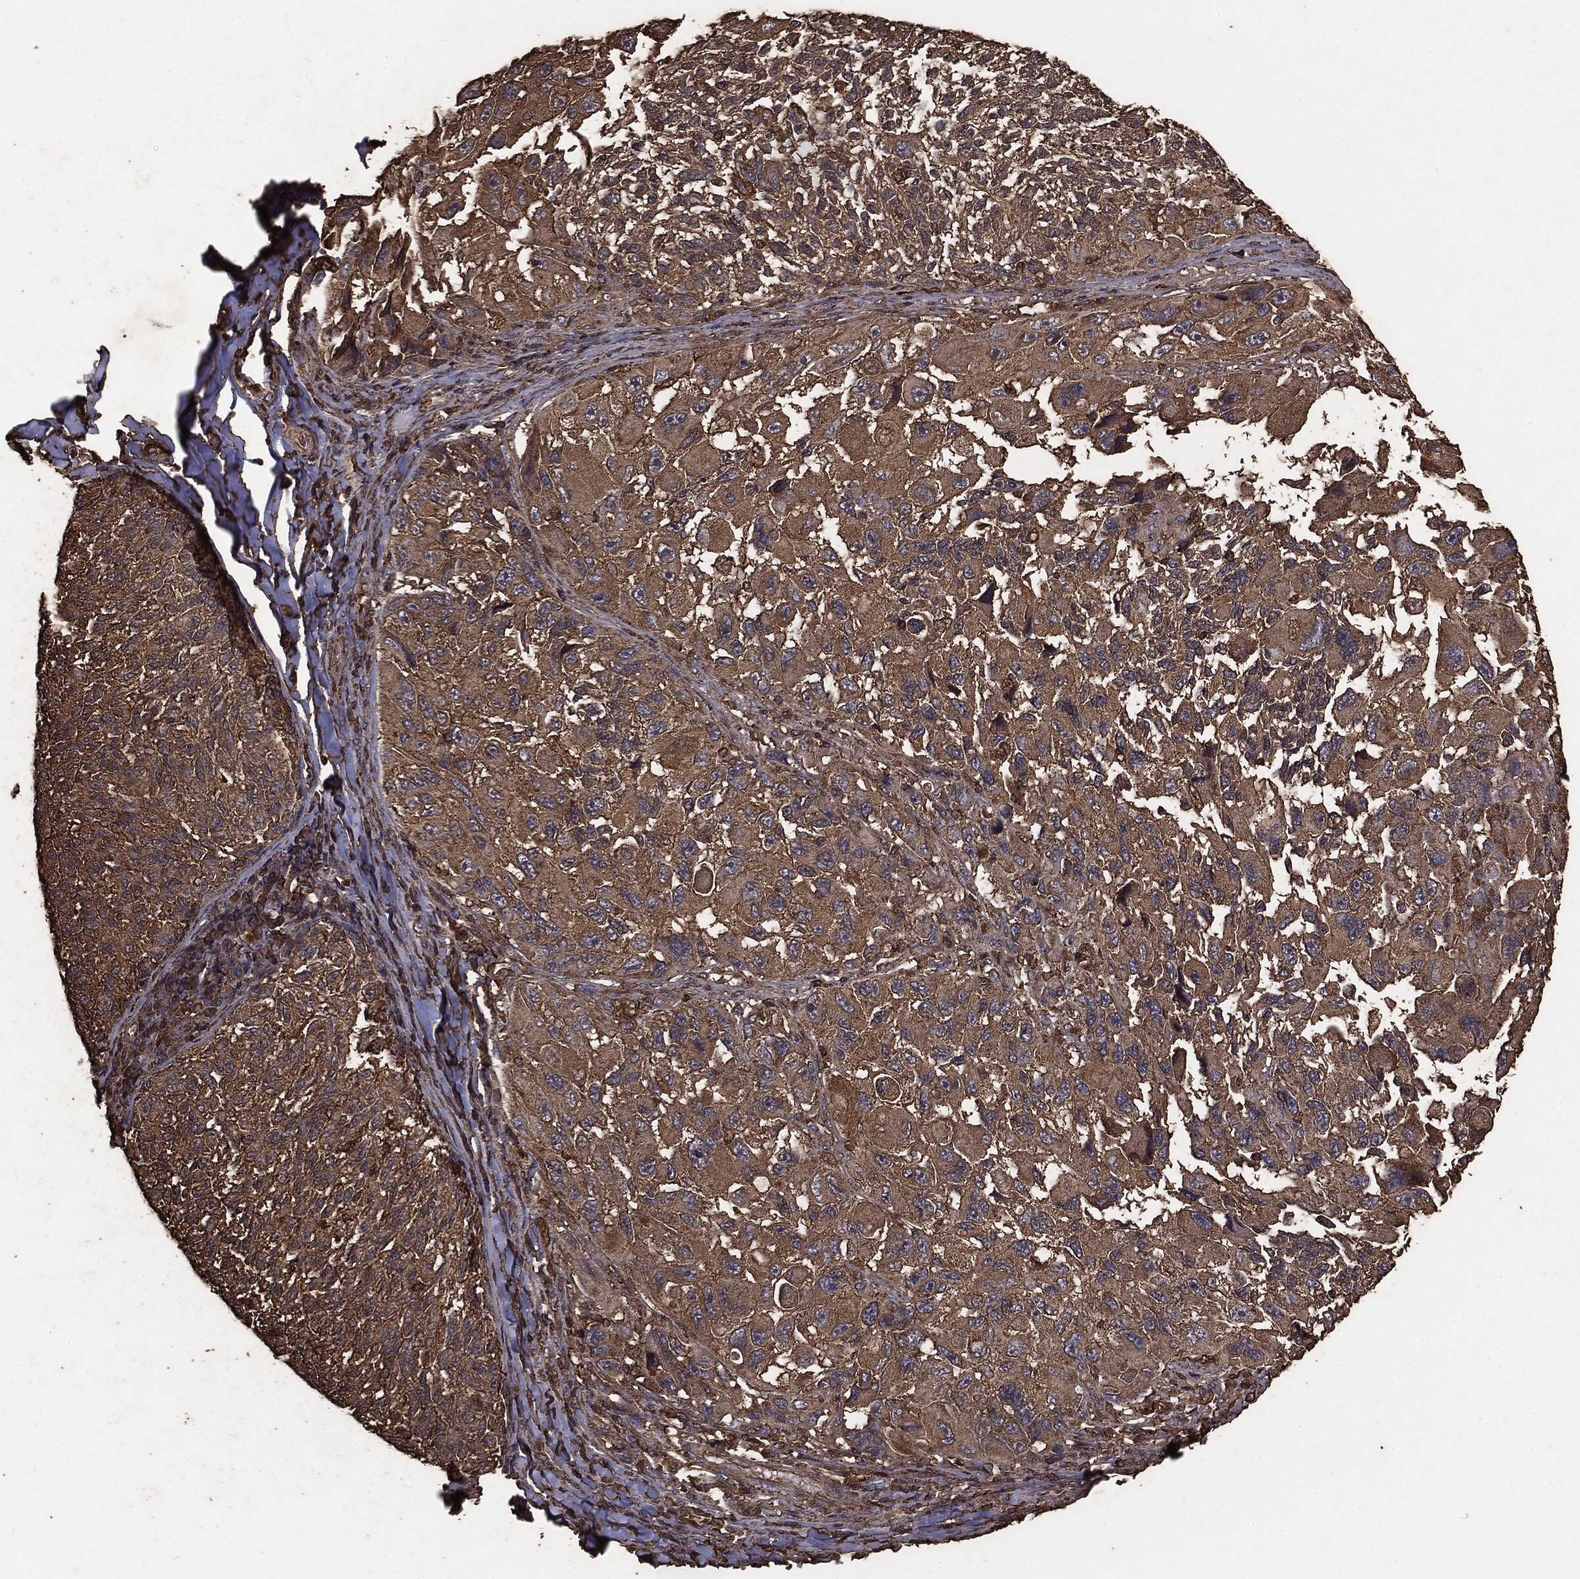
{"staining": {"intensity": "moderate", "quantity": ">75%", "location": "cytoplasmic/membranous"}, "tissue": "melanoma", "cell_type": "Tumor cells", "image_type": "cancer", "snomed": [{"axis": "morphology", "description": "Malignant melanoma, NOS"}, {"axis": "topography", "description": "Skin"}], "caption": "Immunohistochemistry photomicrograph of melanoma stained for a protein (brown), which demonstrates medium levels of moderate cytoplasmic/membranous staining in about >75% of tumor cells.", "gene": "MTOR", "patient": {"sex": "female", "age": 73}}